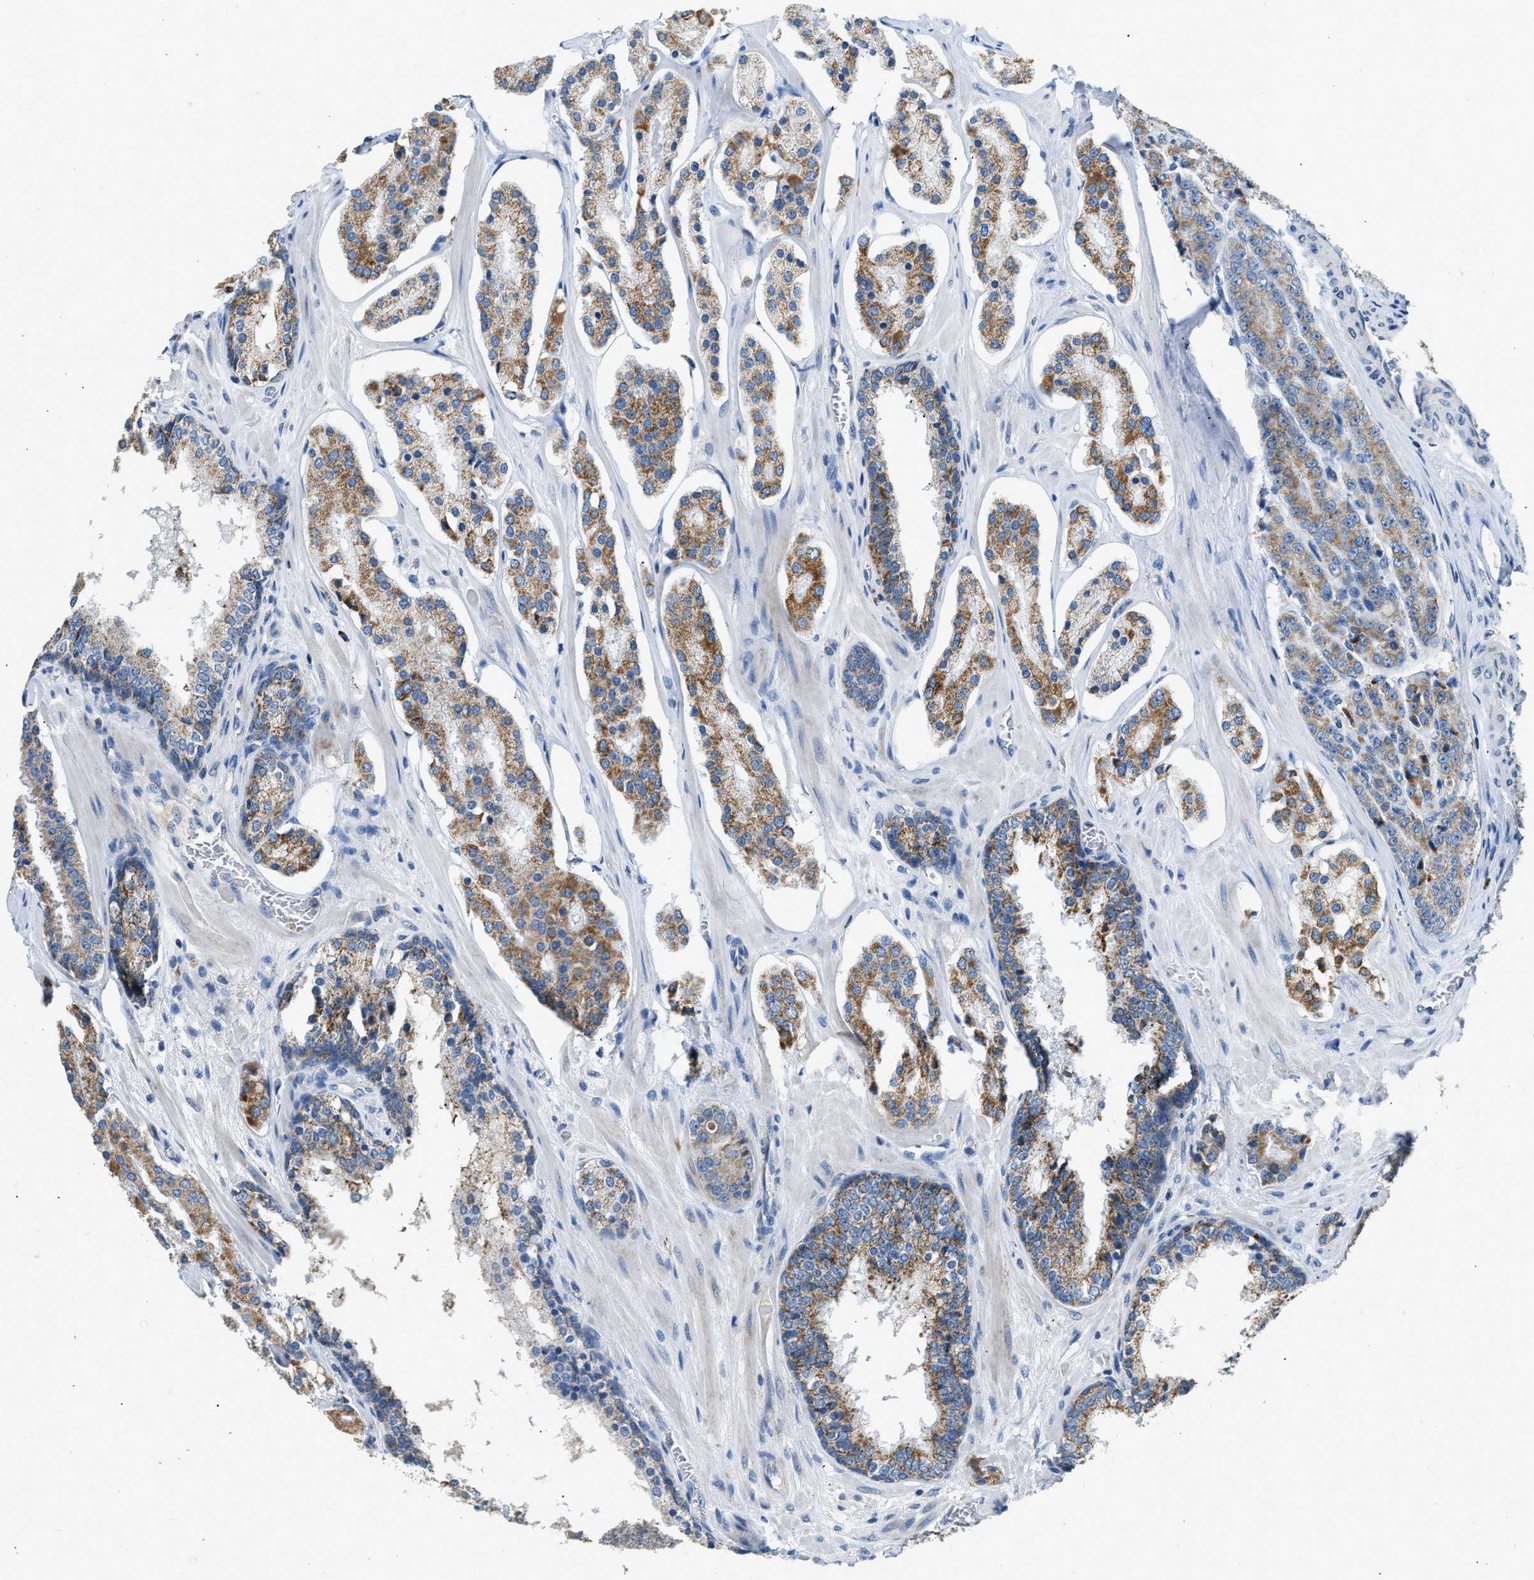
{"staining": {"intensity": "moderate", "quantity": ">75%", "location": "cytoplasmic/membranous"}, "tissue": "prostate cancer", "cell_type": "Tumor cells", "image_type": "cancer", "snomed": [{"axis": "morphology", "description": "Adenocarcinoma, High grade"}, {"axis": "topography", "description": "Prostate"}], "caption": "Approximately >75% of tumor cells in prostate high-grade adenocarcinoma demonstrate moderate cytoplasmic/membranous protein positivity as visualized by brown immunohistochemical staining.", "gene": "ACADVL", "patient": {"sex": "male", "age": 60}}